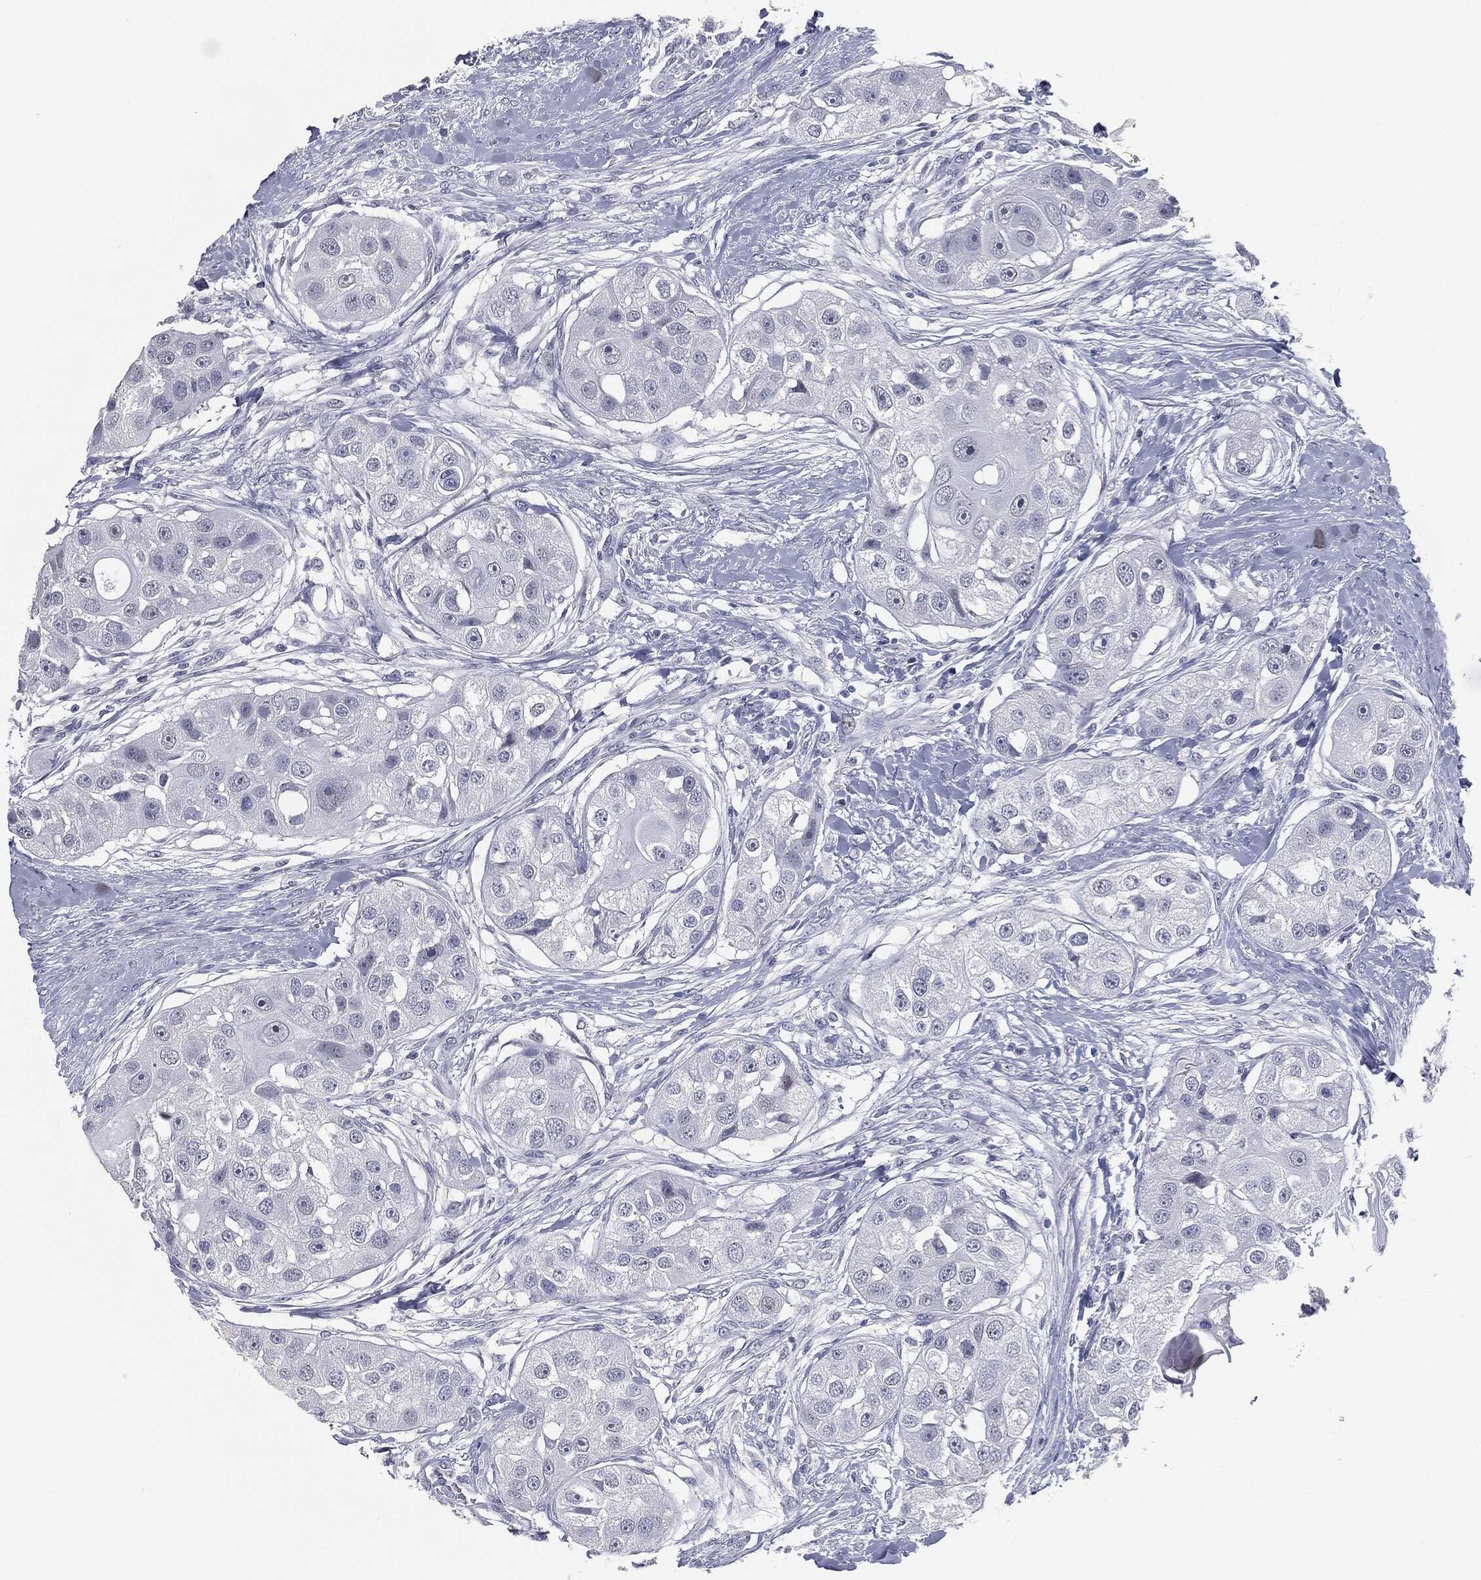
{"staining": {"intensity": "negative", "quantity": "none", "location": "none"}, "tissue": "head and neck cancer", "cell_type": "Tumor cells", "image_type": "cancer", "snomed": [{"axis": "morphology", "description": "Normal tissue, NOS"}, {"axis": "morphology", "description": "Squamous cell carcinoma, NOS"}, {"axis": "topography", "description": "Skeletal muscle"}, {"axis": "topography", "description": "Head-Neck"}], "caption": "Immunohistochemistry (IHC) histopathology image of human head and neck cancer (squamous cell carcinoma) stained for a protein (brown), which demonstrates no positivity in tumor cells.", "gene": "PRAME", "patient": {"sex": "male", "age": 51}}